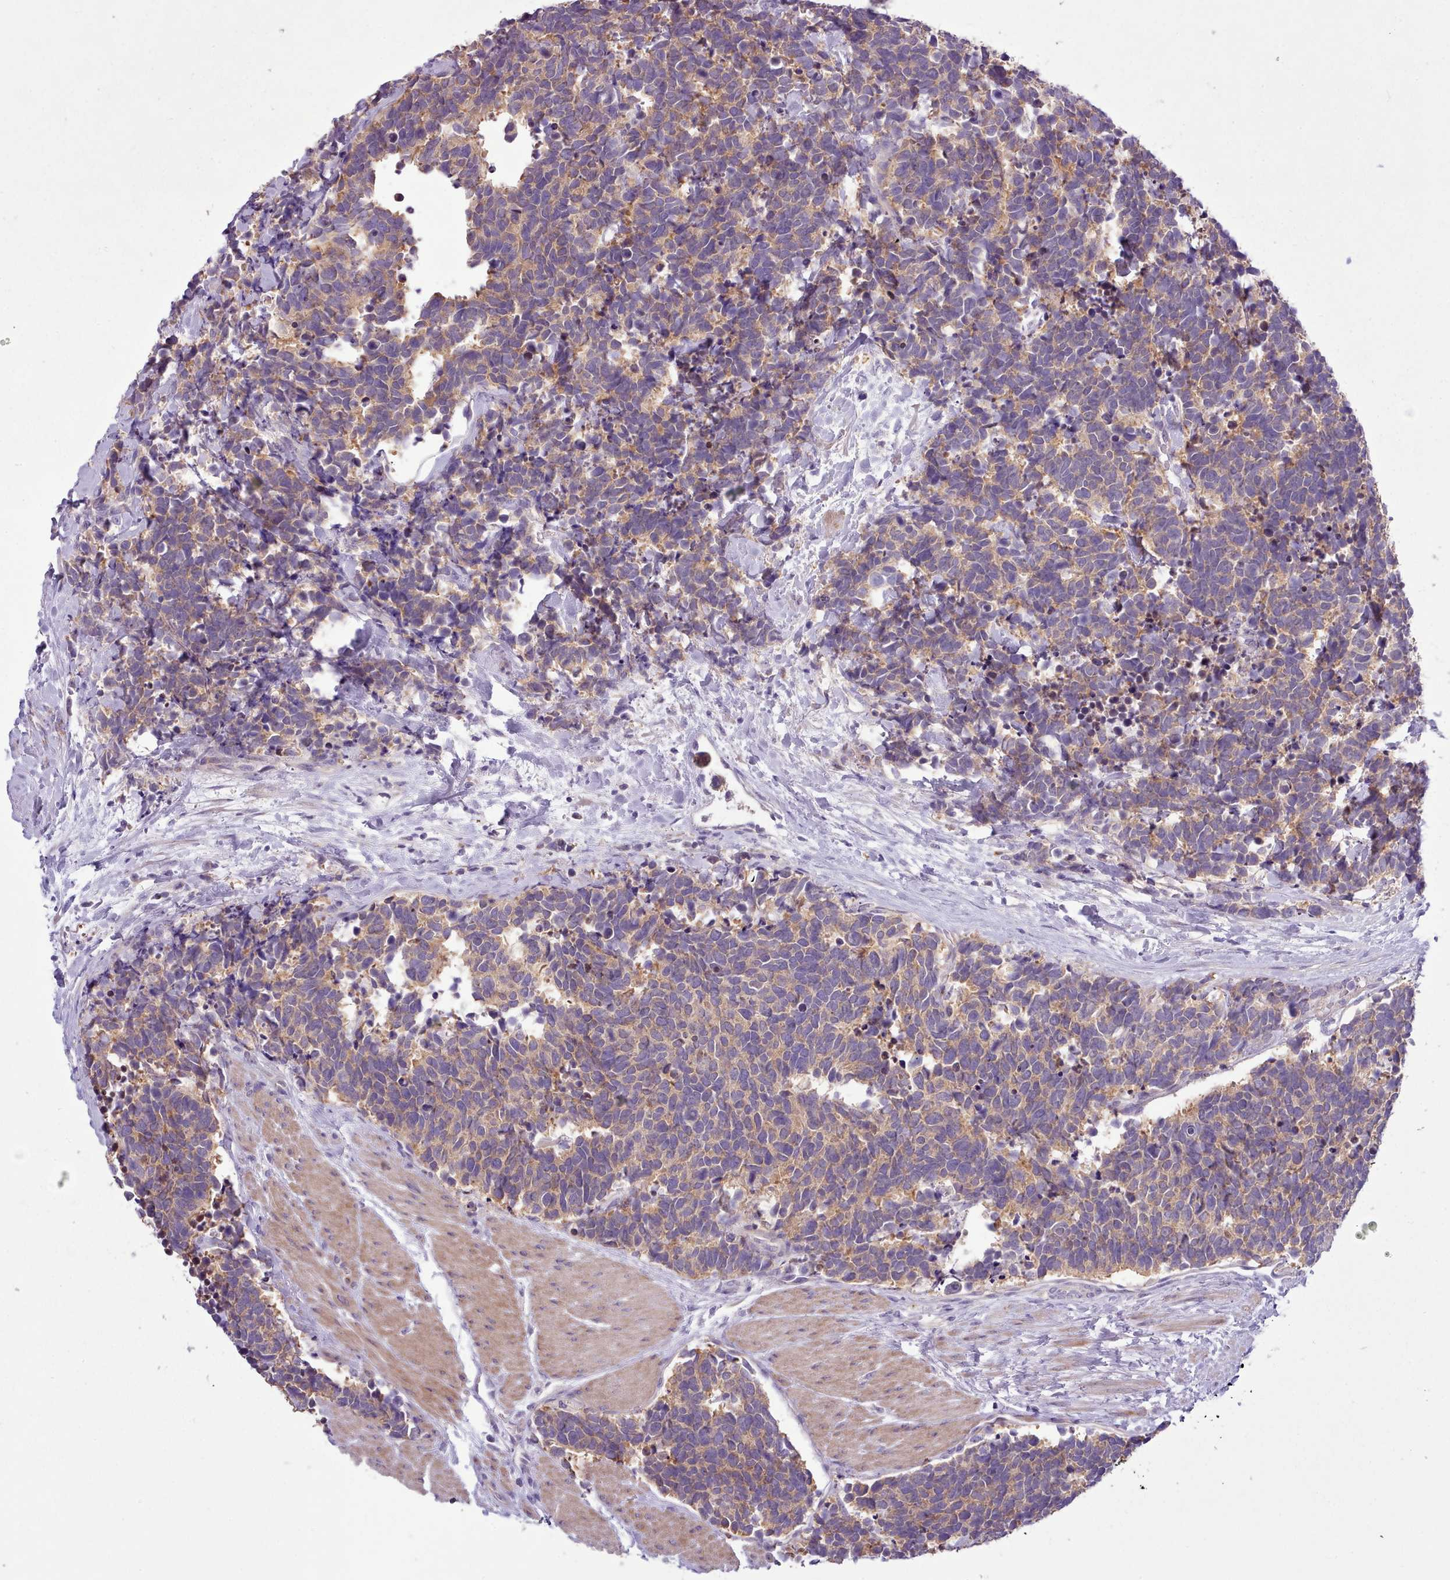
{"staining": {"intensity": "moderate", "quantity": ">75%", "location": "cytoplasmic/membranous"}, "tissue": "carcinoid", "cell_type": "Tumor cells", "image_type": "cancer", "snomed": [{"axis": "morphology", "description": "Carcinoma, NOS"}, {"axis": "morphology", "description": "Carcinoid, malignant, NOS"}, {"axis": "topography", "description": "Prostate"}], "caption": "Approximately >75% of tumor cells in human carcinoid demonstrate moderate cytoplasmic/membranous protein staining as visualized by brown immunohistochemical staining.", "gene": "SETX", "patient": {"sex": "male", "age": 57}}